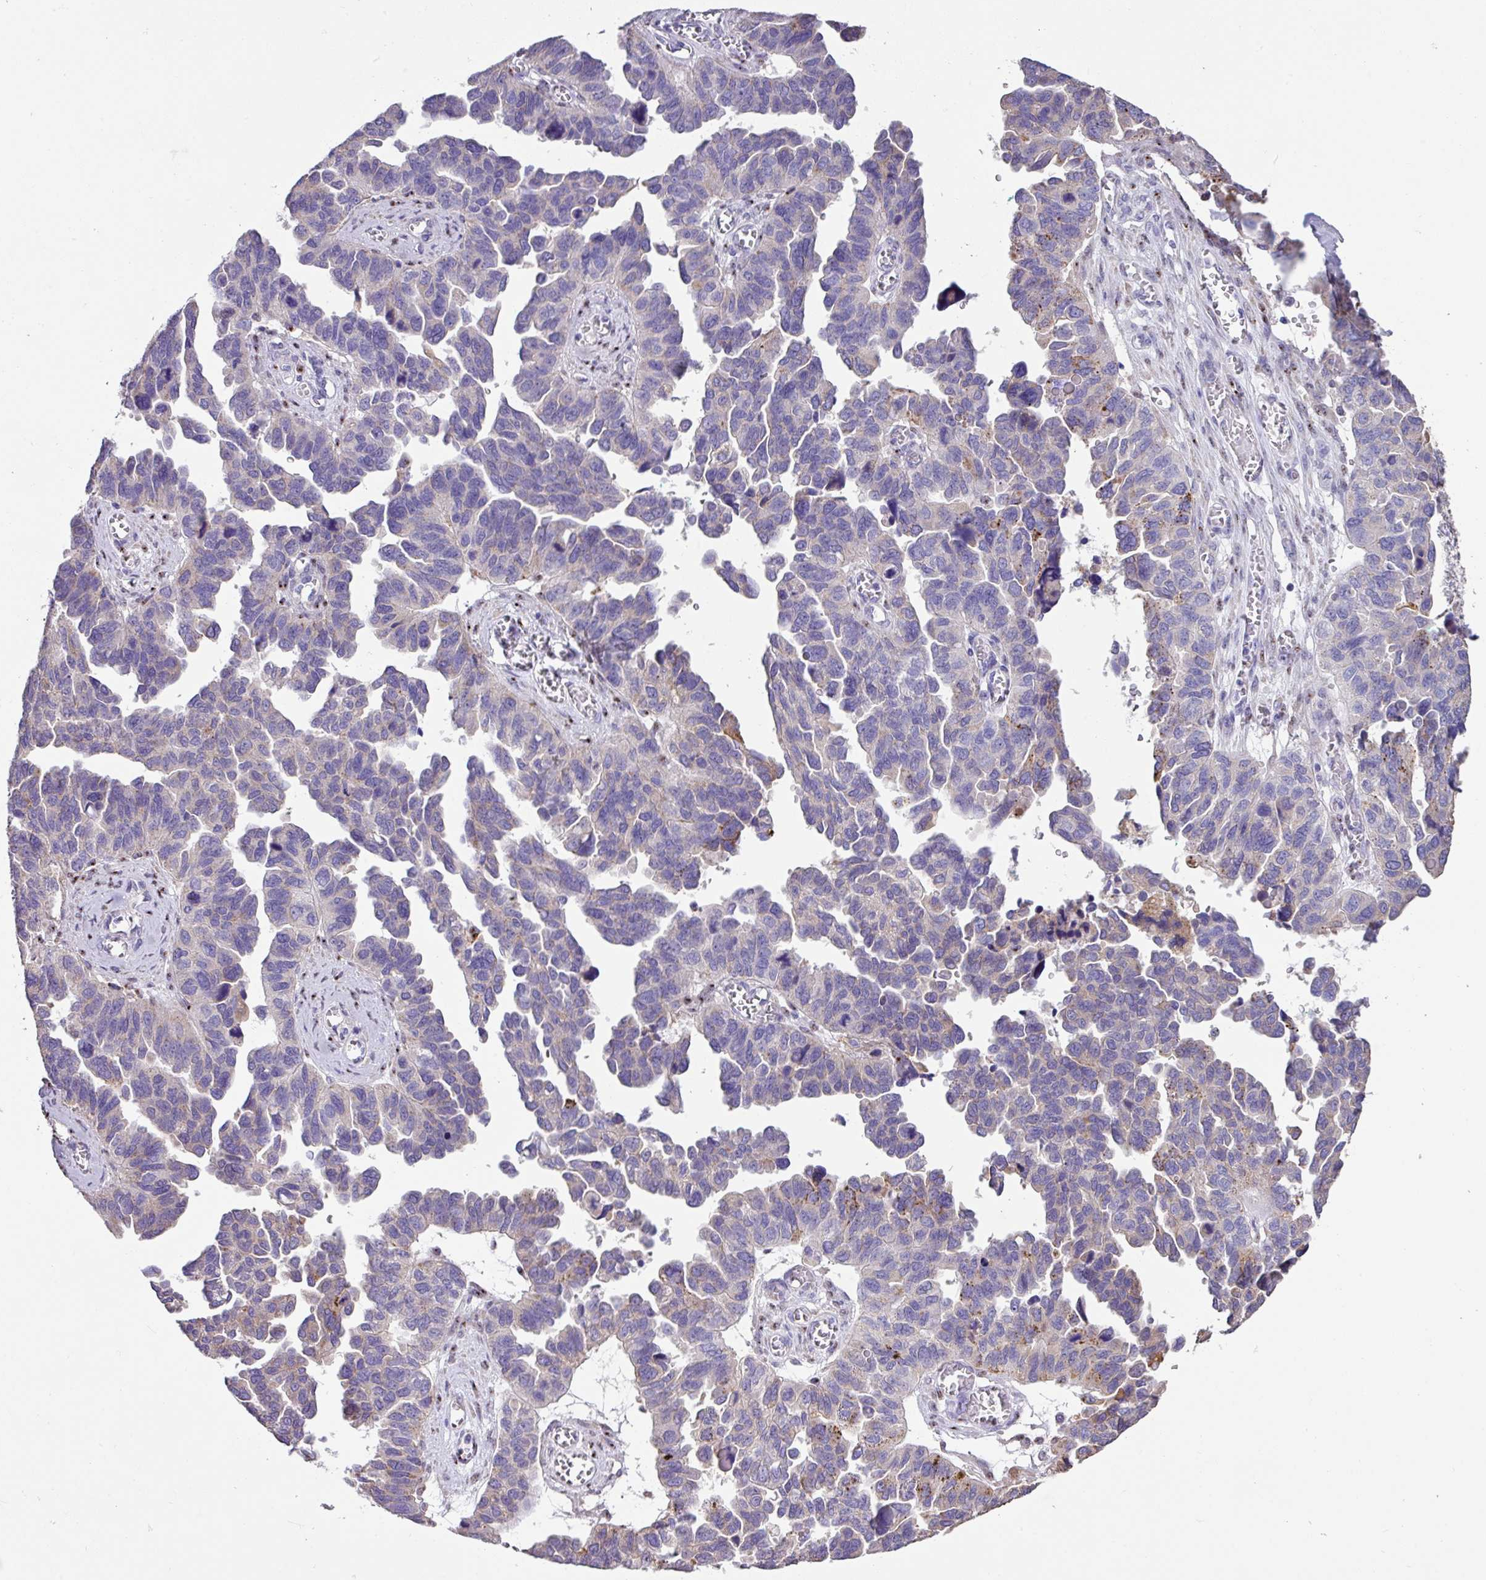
{"staining": {"intensity": "weak", "quantity": "<25%", "location": "cytoplasmic/membranous"}, "tissue": "ovarian cancer", "cell_type": "Tumor cells", "image_type": "cancer", "snomed": [{"axis": "morphology", "description": "Cystadenocarcinoma, serous, NOS"}, {"axis": "topography", "description": "Ovary"}], "caption": "Tumor cells show no significant protein staining in ovarian cancer (serous cystadenocarcinoma).", "gene": "ZG16", "patient": {"sex": "female", "age": 64}}